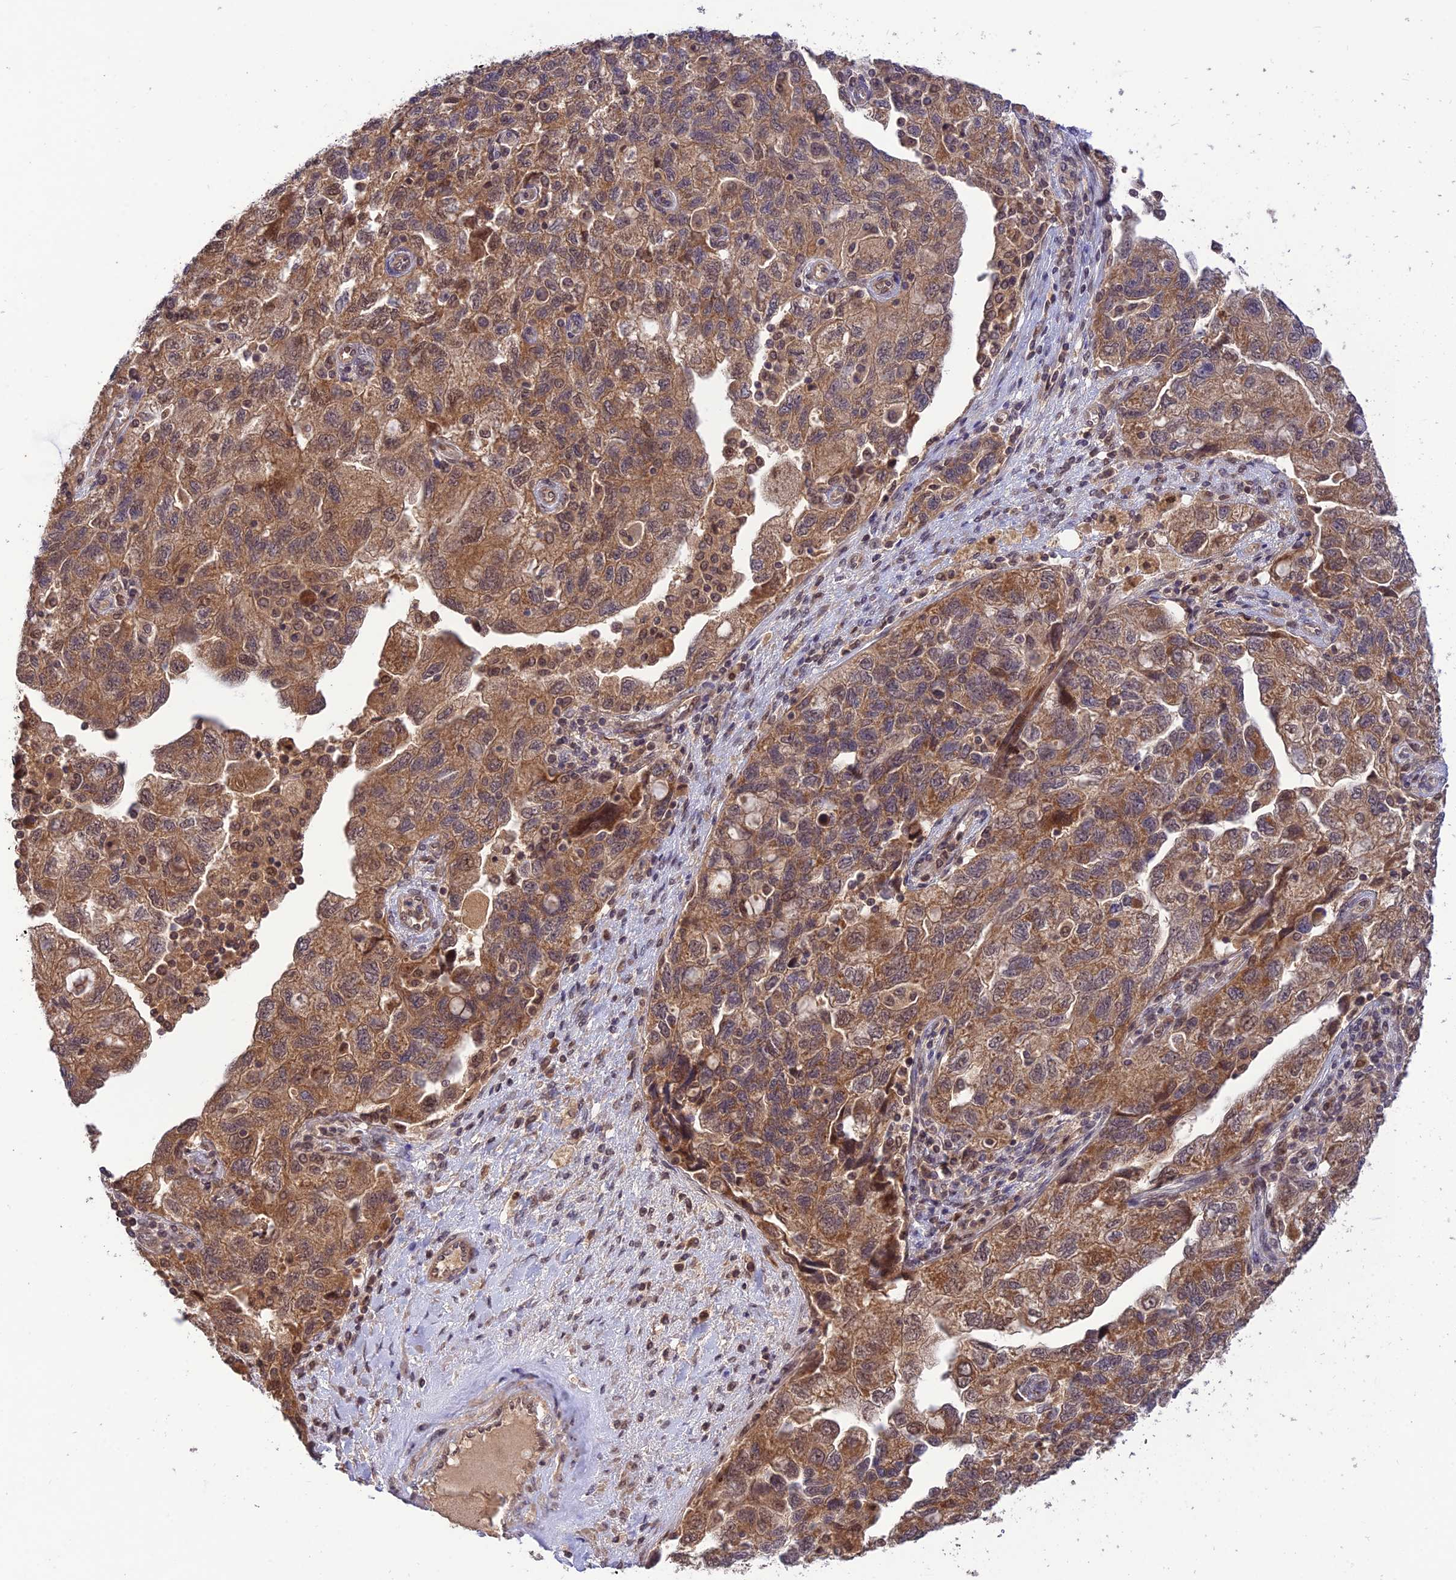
{"staining": {"intensity": "moderate", "quantity": ">75%", "location": "cytoplasmic/membranous,nuclear"}, "tissue": "ovarian cancer", "cell_type": "Tumor cells", "image_type": "cancer", "snomed": [{"axis": "morphology", "description": "Carcinoma, NOS"}, {"axis": "morphology", "description": "Cystadenocarcinoma, serous, NOS"}, {"axis": "topography", "description": "Ovary"}], "caption": "Ovarian cancer (serous cystadenocarcinoma) stained for a protein (brown) reveals moderate cytoplasmic/membranous and nuclear positive expression in approximately >75% of tumor cells.", "gene": "REV1", "patient": {"sex": "female", "age": 69}}